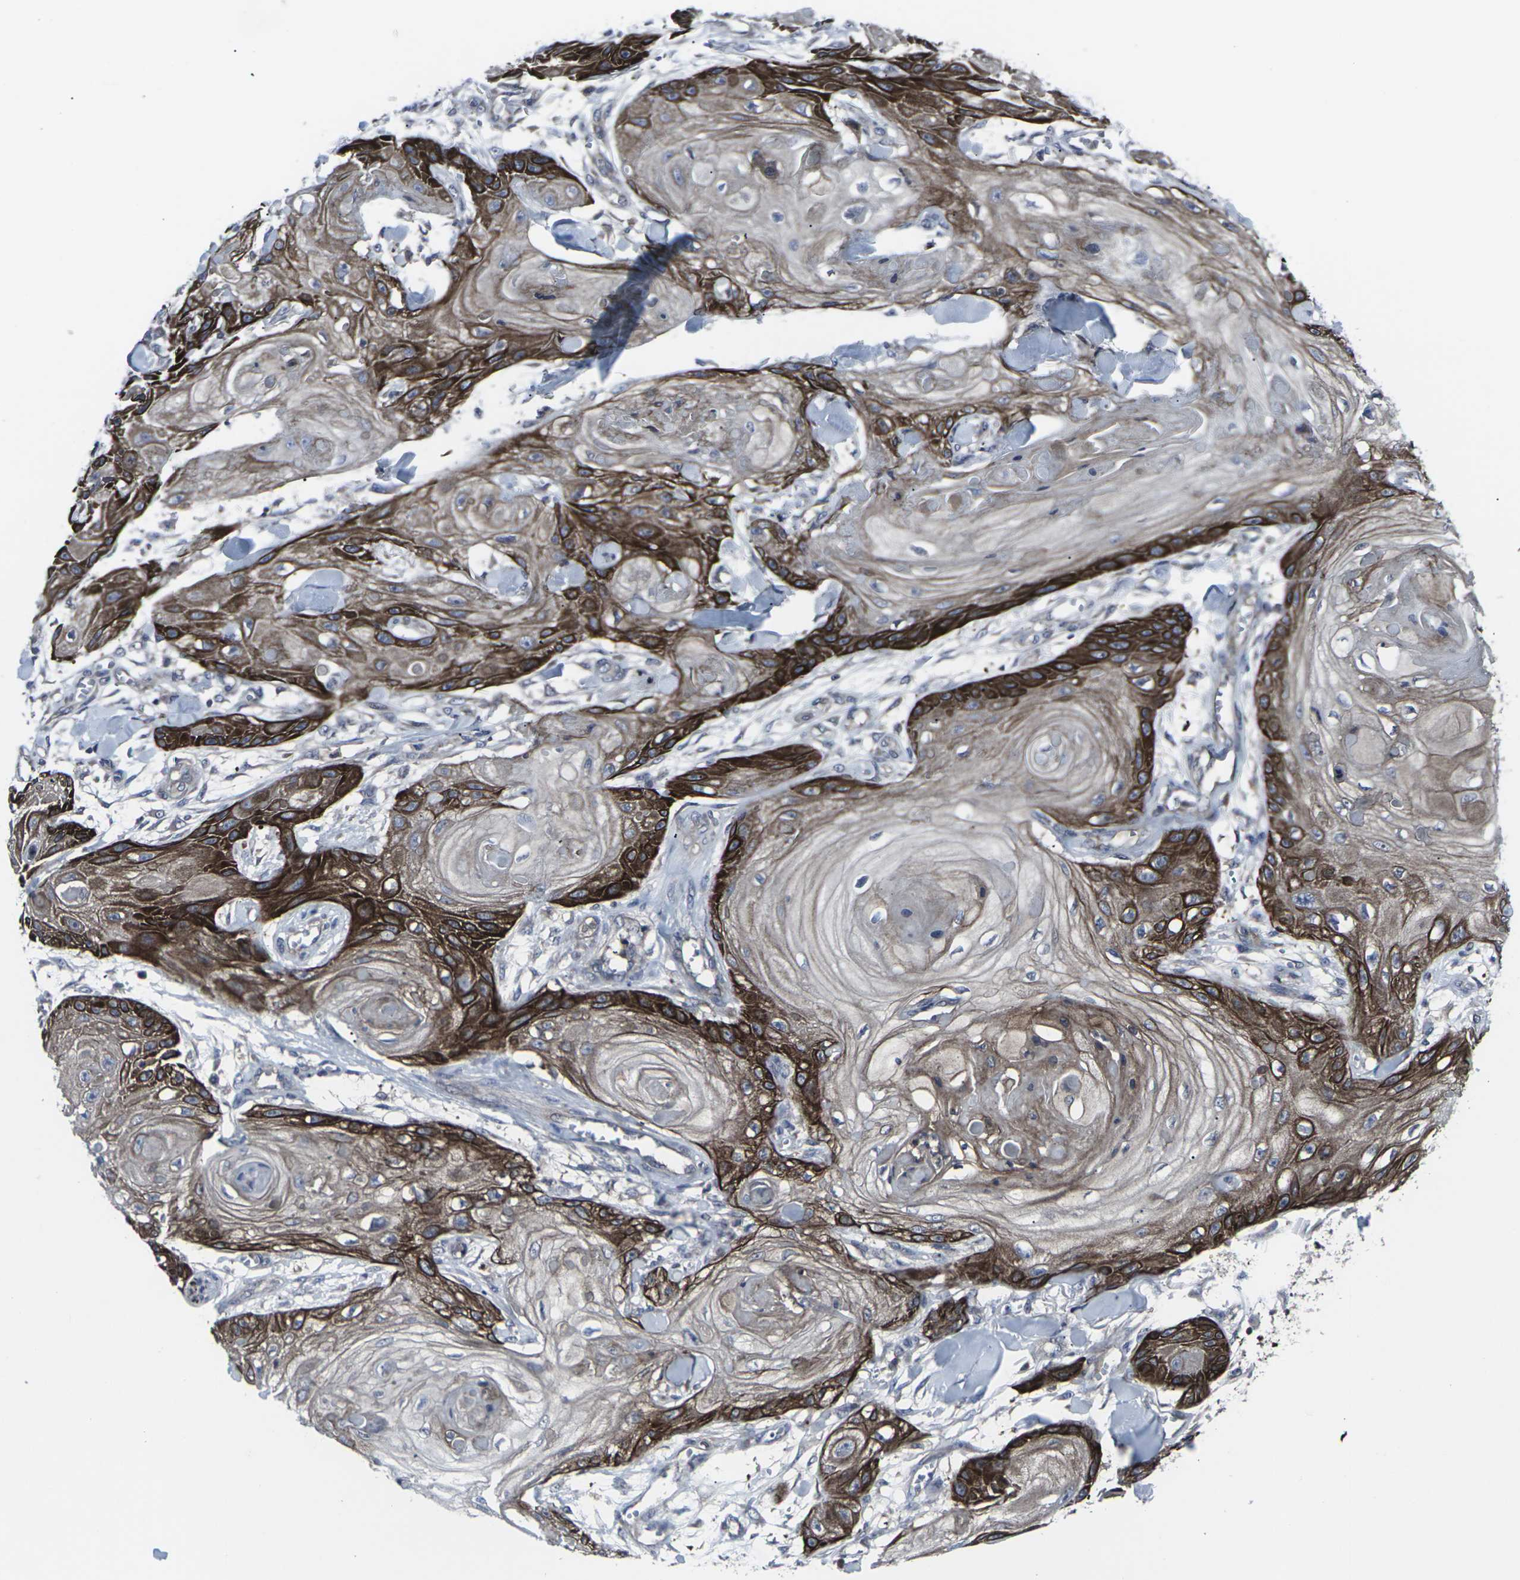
{"staining": {"intensity": "strong", "quantity": "25%-75%", "location": "cytoplasmic/membranous"}, "tissue": "skin cancer", "cell_type": "Tumor cells", "image_type": "cancer", "snomed": [{"axis": "morphology", "description": "Squamous cell carcinoma, NOS"}, {"axis": "topography", "description": "Skin"}], "caption": "Immunohistochemistry (IHC) of skin cancer reveals high levels of strong cytoplasmic/membranous staining in about 25%-75% of tumor cells.", "gene": "HPRT1", "patient": {"sex": "male", "age": 74}}